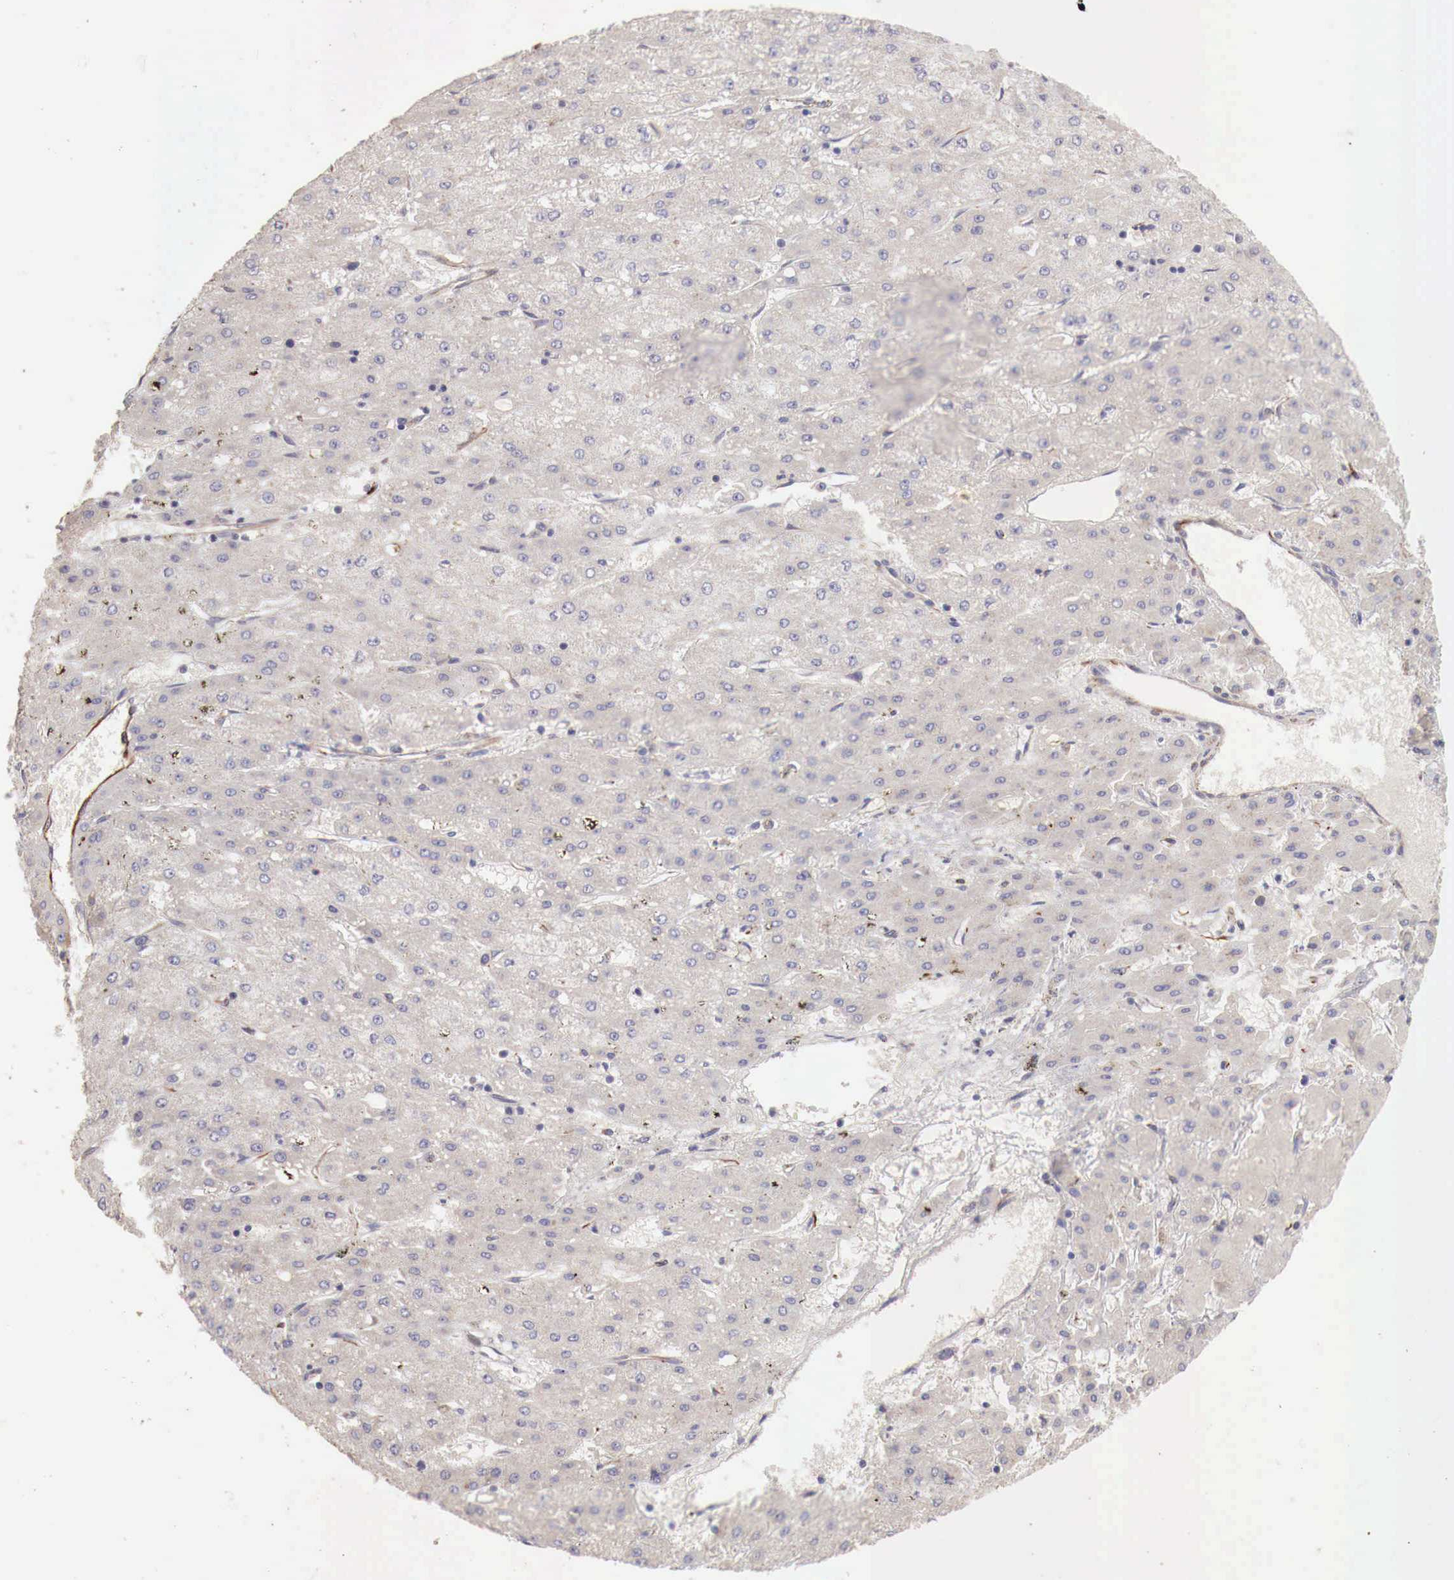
{"staining": {"intensity": "negative", "quantity": "none", "location": "none"}, "tissue": "liver cancer", "cell_type": "Tumor cells", "image_type": "cancer", "snomed": [{"axis": "morphology", "description": "Carcinoma, Hepatocellular, NOS"}, {"axis": "topography", "description": "Liver"}], "caption": "Immunohistochemical staining of liver cancer shows no significant expression in tumor cells. (DAB (3,3'-diaminobenzidine) immunohistochemistry with hematoxylin counter stain).", "gene": "WT1", "patient": {"sex": "female", "age": 52}}